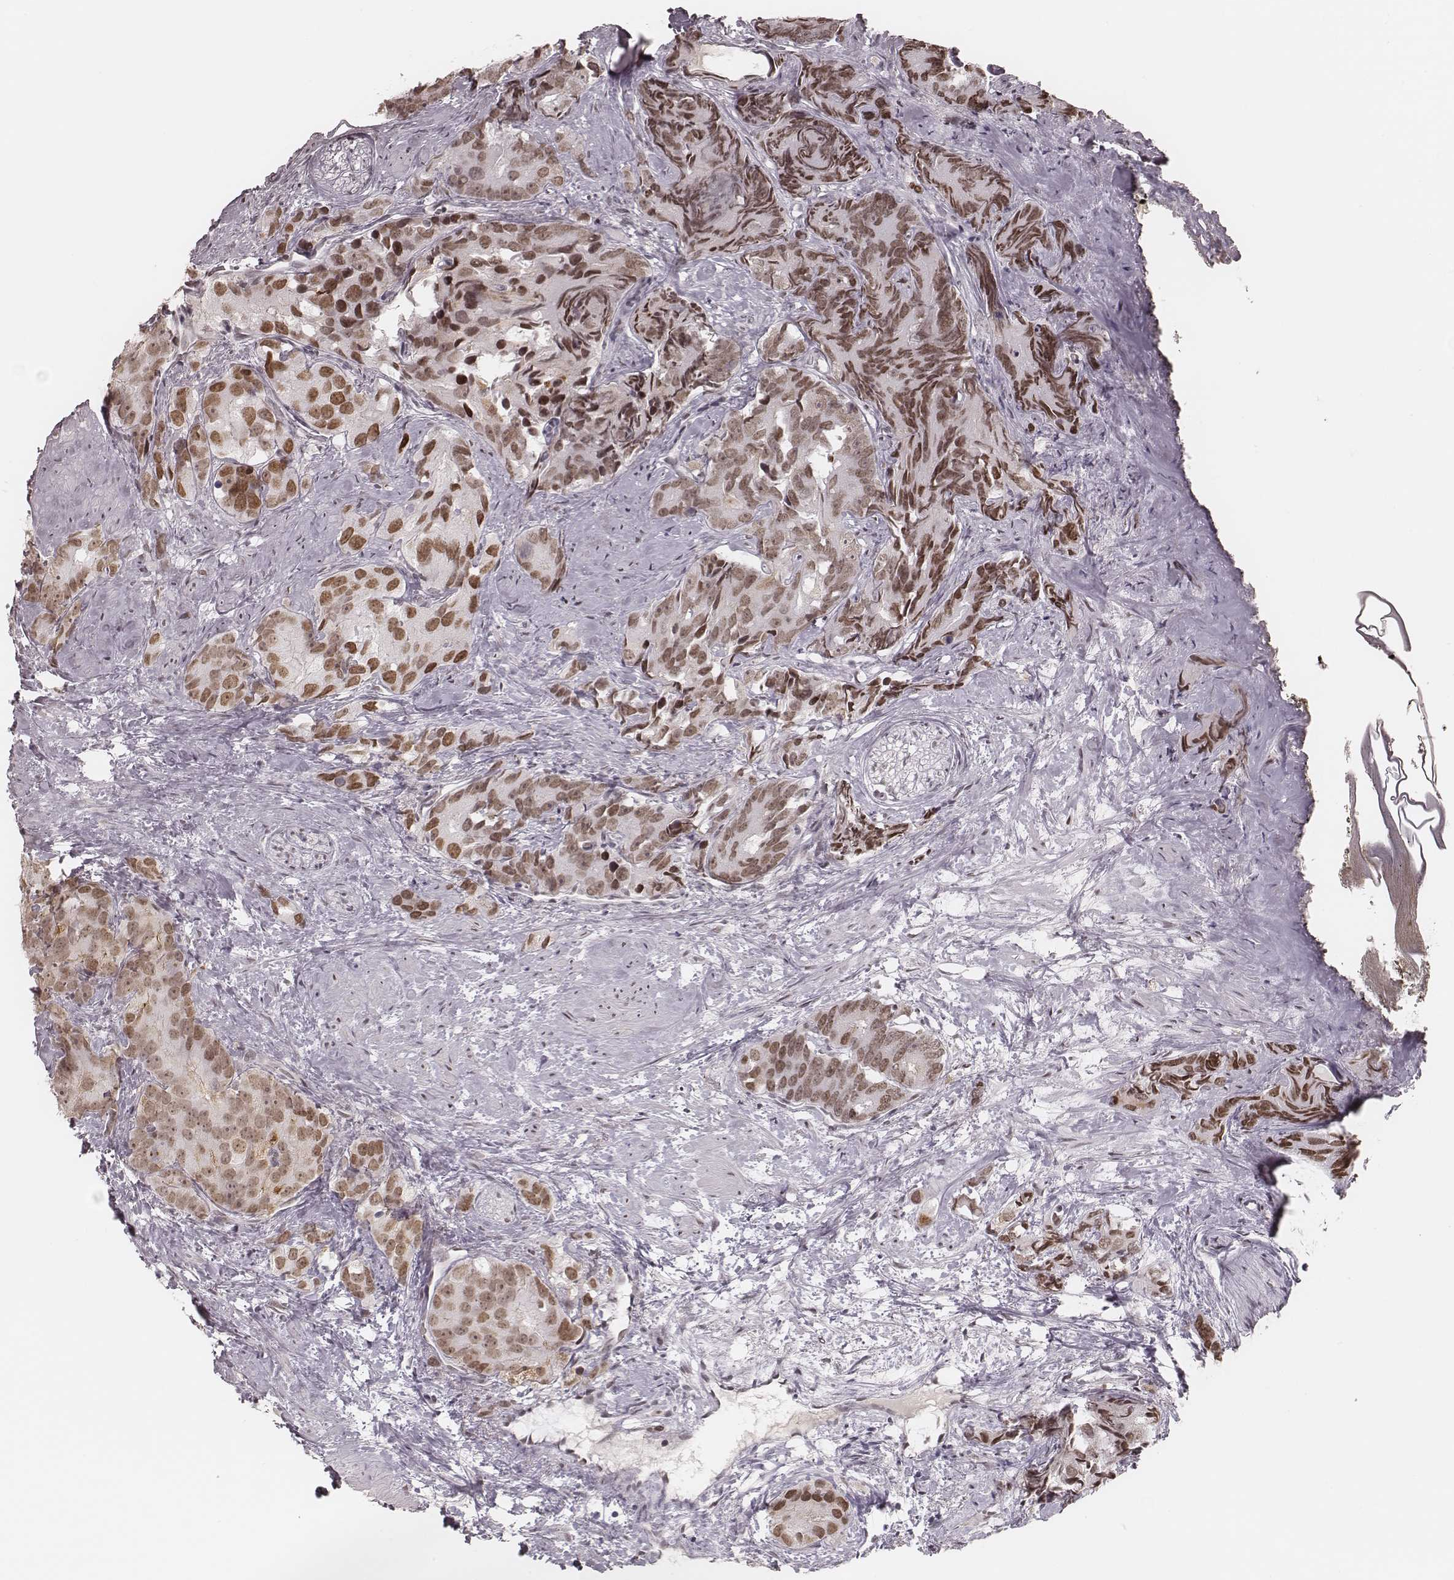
{"staining": {"intensity": "moderate", "quantity": ">75%", "location": "nuclear"}, "tissue": "prostate cancer", "cell_type": "Tumor cells", "image_type": "cancer", "snomed": [{"axis": "morphology", "description": "Adenocarcinoma, High grade"}, {"axis": "topography", "description": "Prostate"}], "caption": "Prostate high-grade adenocarcinoma stained with immunohistochemistry displays moderate nuclear positivity in approximately >75% of tumor cells. (DAB = brown stain, brightfield microscopy at high magnification).", "gene": "KITLG", "patient": {"sex": "male", "age": 90}}